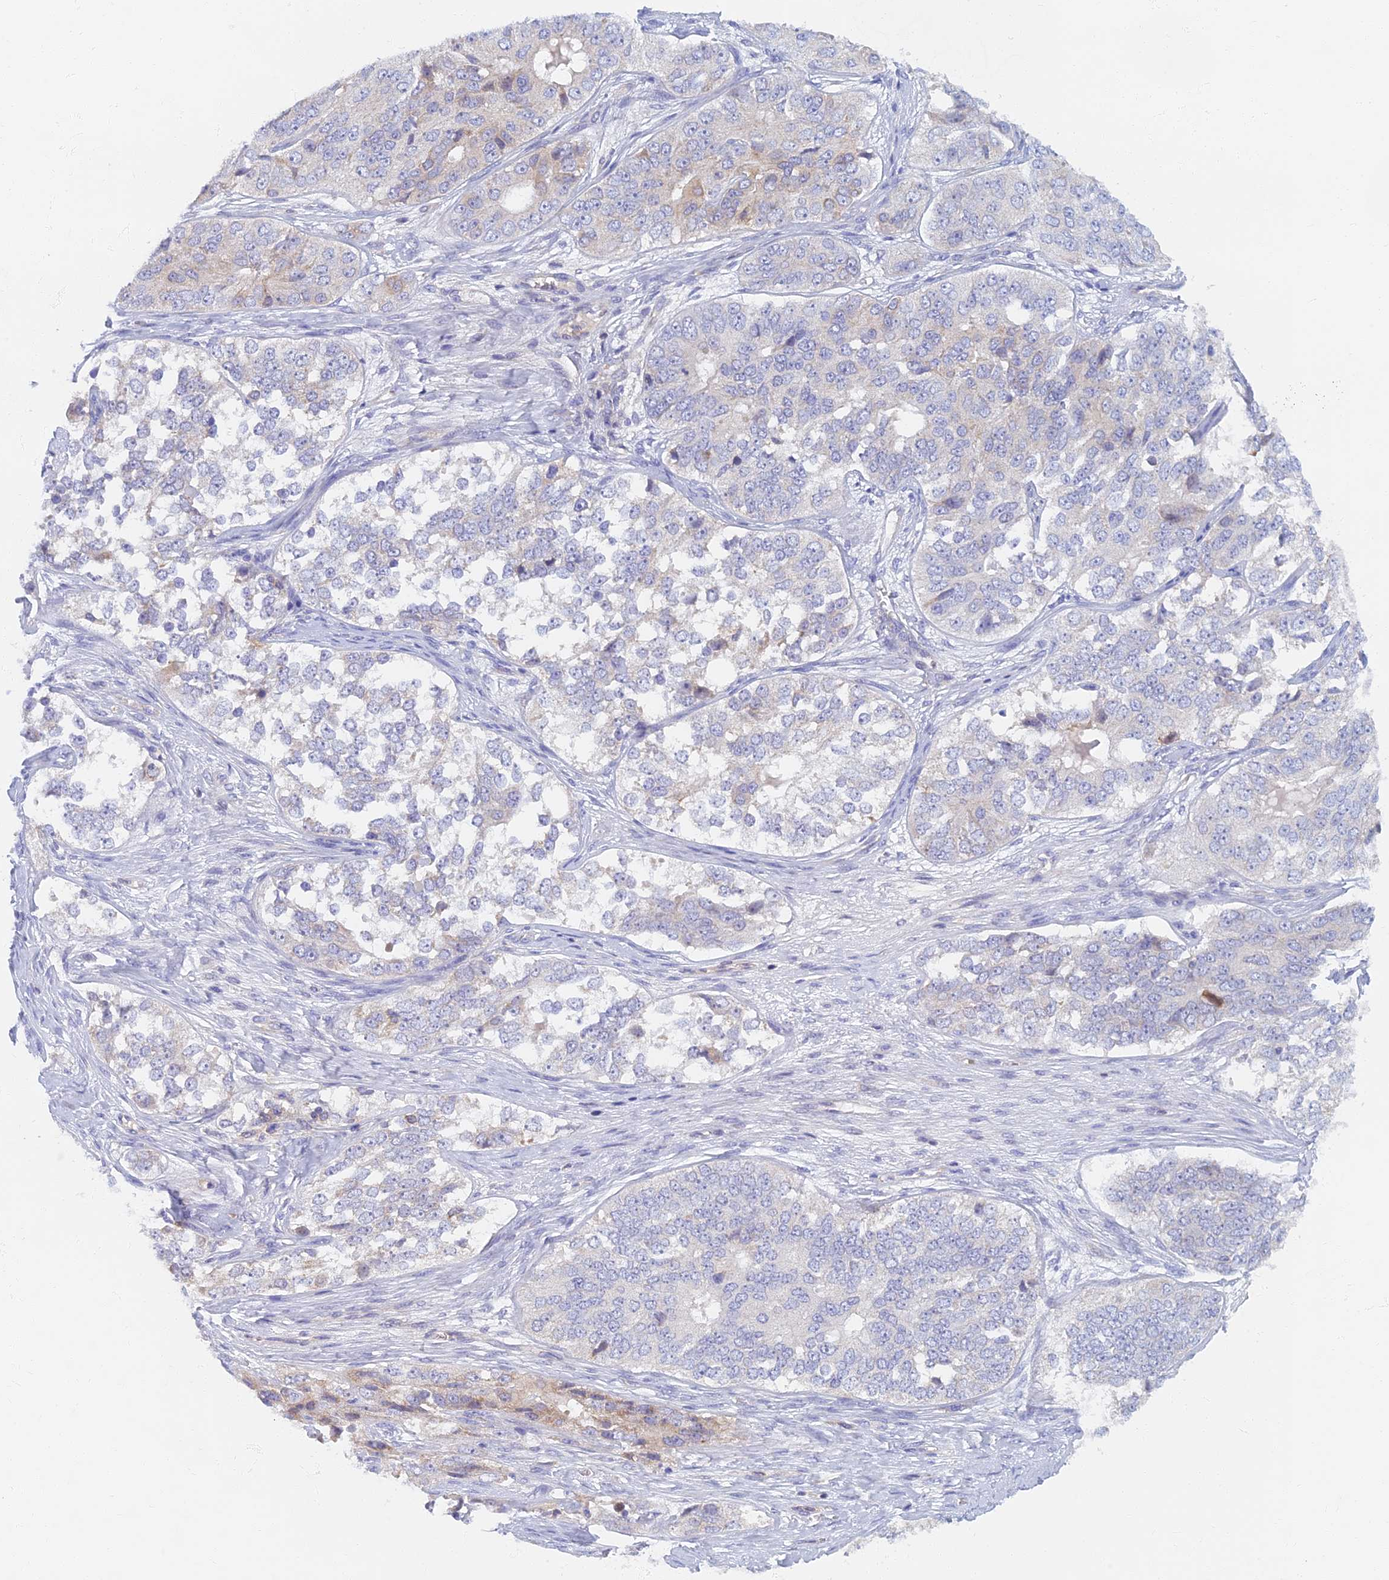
{"staining": {"intensity": "negative", "quantity": "none", "location": "none"}, "tissue": "ovarian cancer", "cell_type": "Tumor cells", "image_type": "cancer", "snomed": [{"axis": "morphology", "description": "Carcinoma, endometroid"}, {"axis": "topography", "description": "Ovary"}], "caption": "This is an immunohistochemistry (IHC) image of human ovarian endometroid carcinoma. There is no staining in tumor cells.", "gene": "TMEM44", "patient": {"sex": "female", "age": 51}}